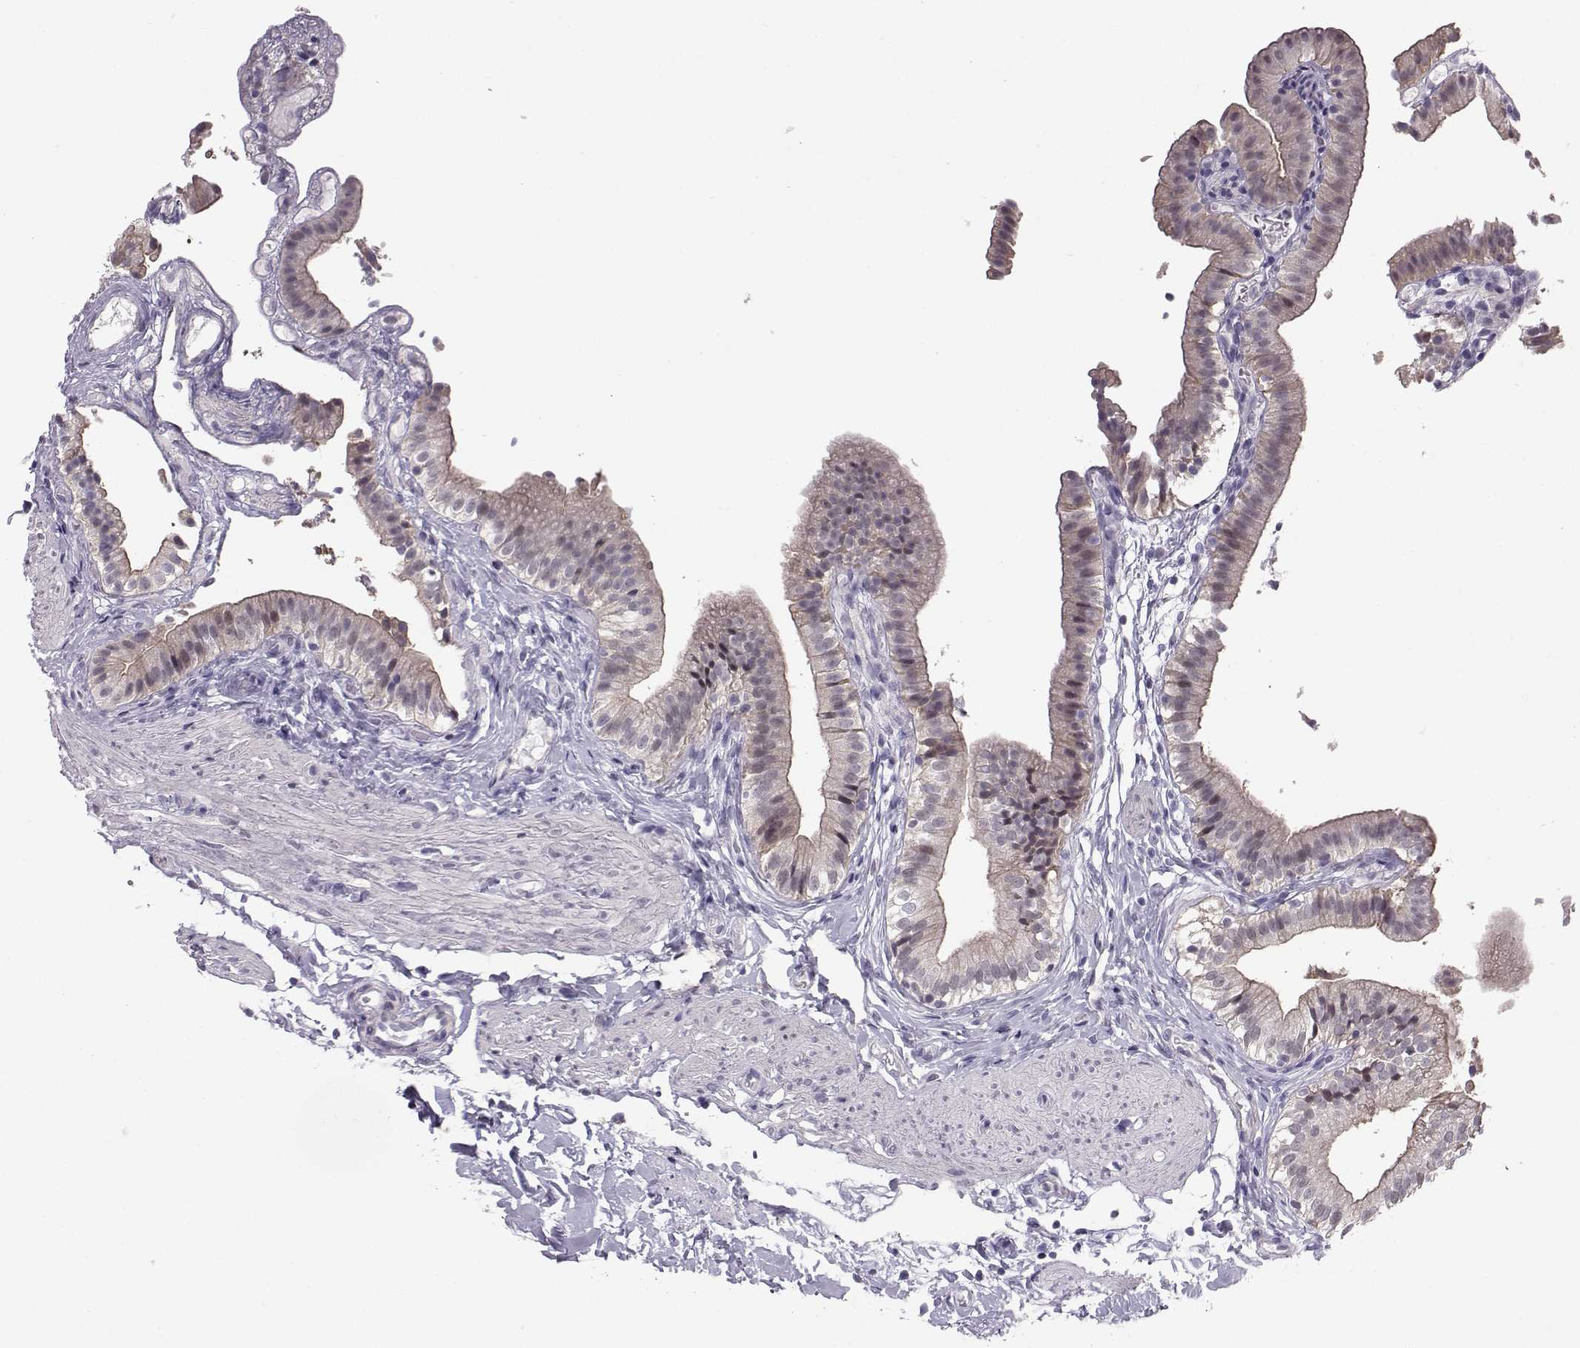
{"staining": {"intensity": "weak", "quantity": "<25%", "location": "cytoplasmic/membranous"}, "tissue": "gallbladder", "cell_type": "Glandular cells", "image_type": "normal", "snomed": [{"axis": "morphology", "description": "Normal tissue, NOS"}, {"axis": "topography", "description": "Gallbladder"}], "caption": "Gallbladder was stained to show a protein in brown. There is no significant expression in glandular cells. The staining is performed using DAB brown chromogen with nuclei counter-stained in using hematoxylin.", "gene": "DNAAF1", "patient": {"sex": "female", "age": 47}}